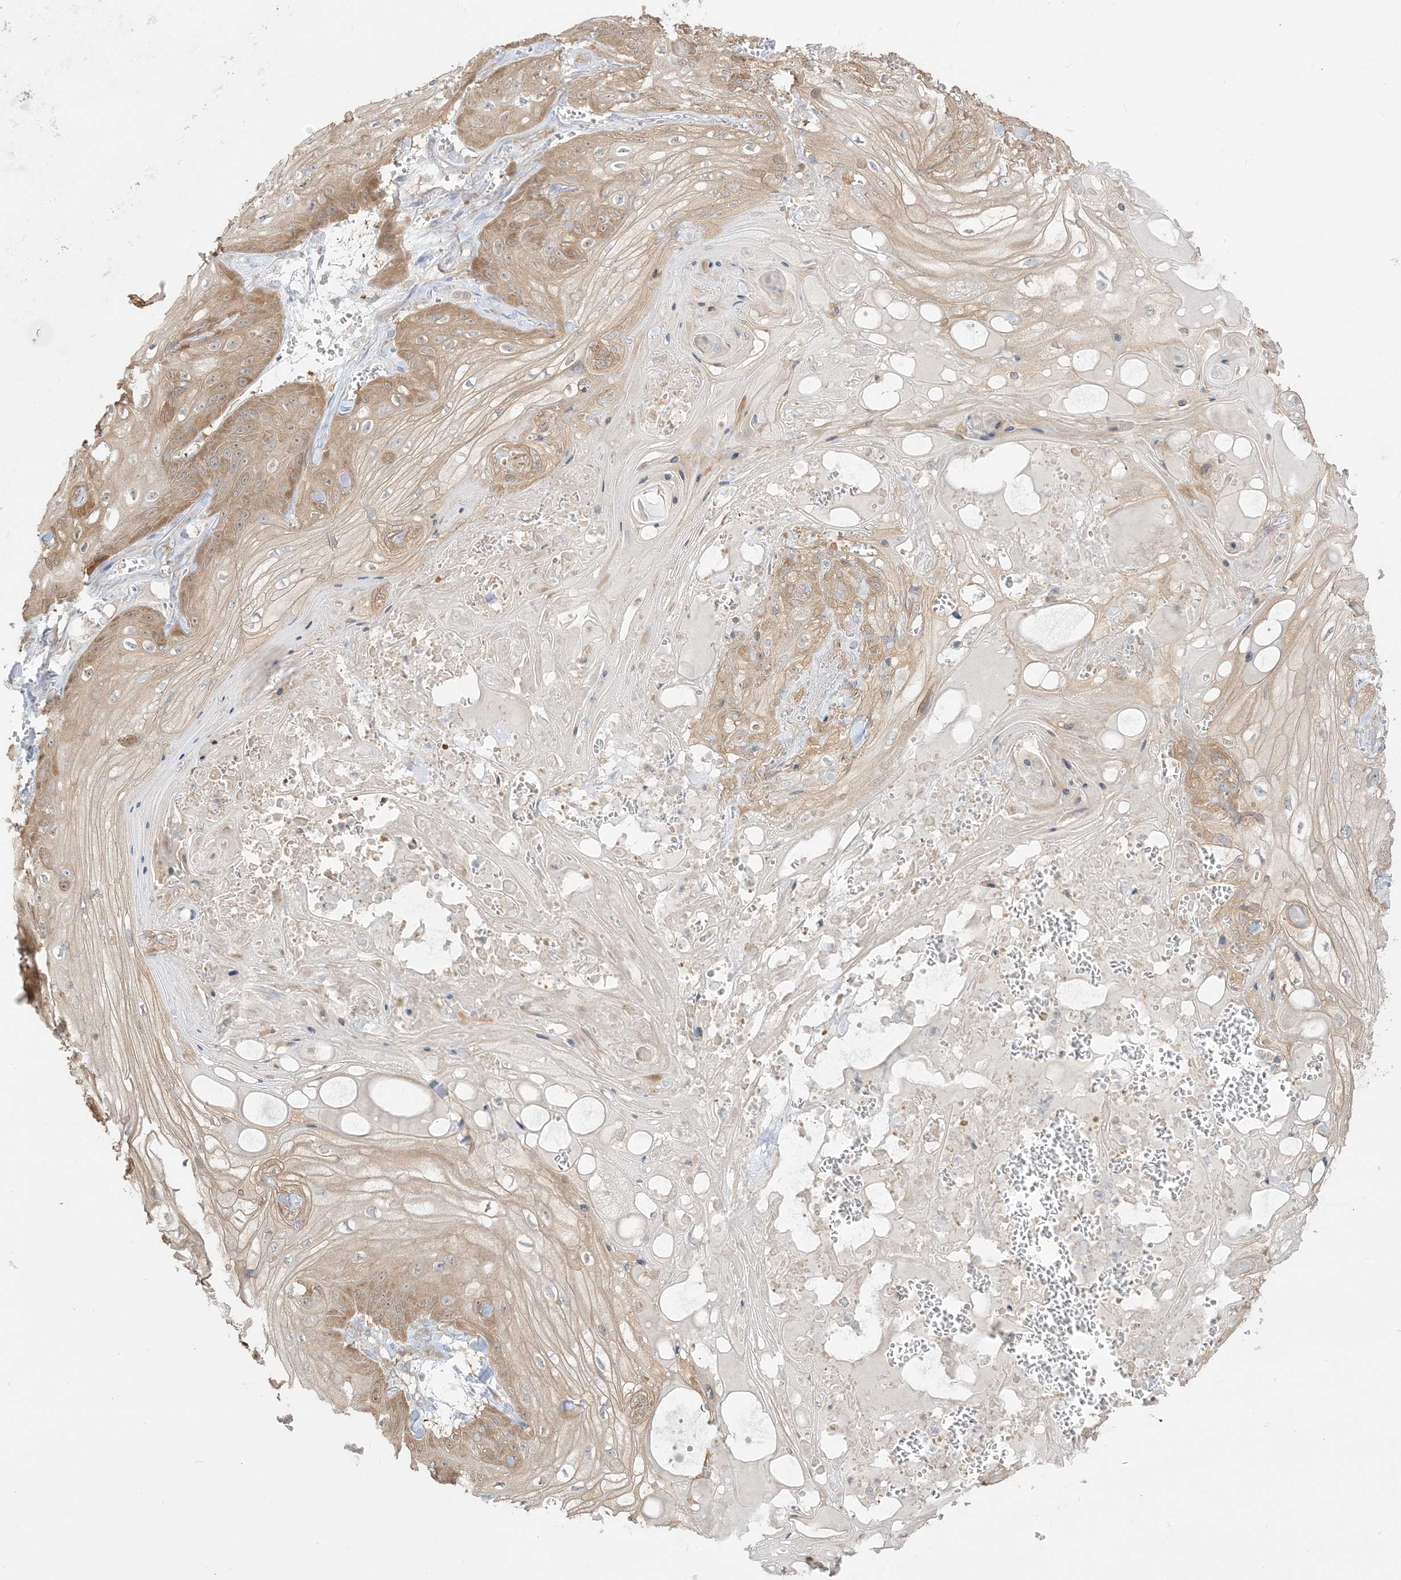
{"staining": {"intensity": "moderate", "quantity": "25%-75%", "location": "cytoplasmic/membranous"}, "tissue": "skin cancer", "cell_type": "Tumor cells", "image_type": "cancer", "snomed": [{"axis": "morphology", "description": "Squamous cell carcinoma, NOS"}, {"axis": "topography", "description": "Skin"}], "caption": "Protein expression analysis of human skin cancer (squamous cell carcinoma) reveals moderate cytoplasmic/membranous staining in about 25%-75% of tumor cells. The staining was performed using DAB (3,3'-diaminobenzidine), with brown indicating positive protein expression. Nuclei are stained blue with hematoxylin.", "gene": "ARHGEF9", "patient": {"sex": "male", "age": 74}}